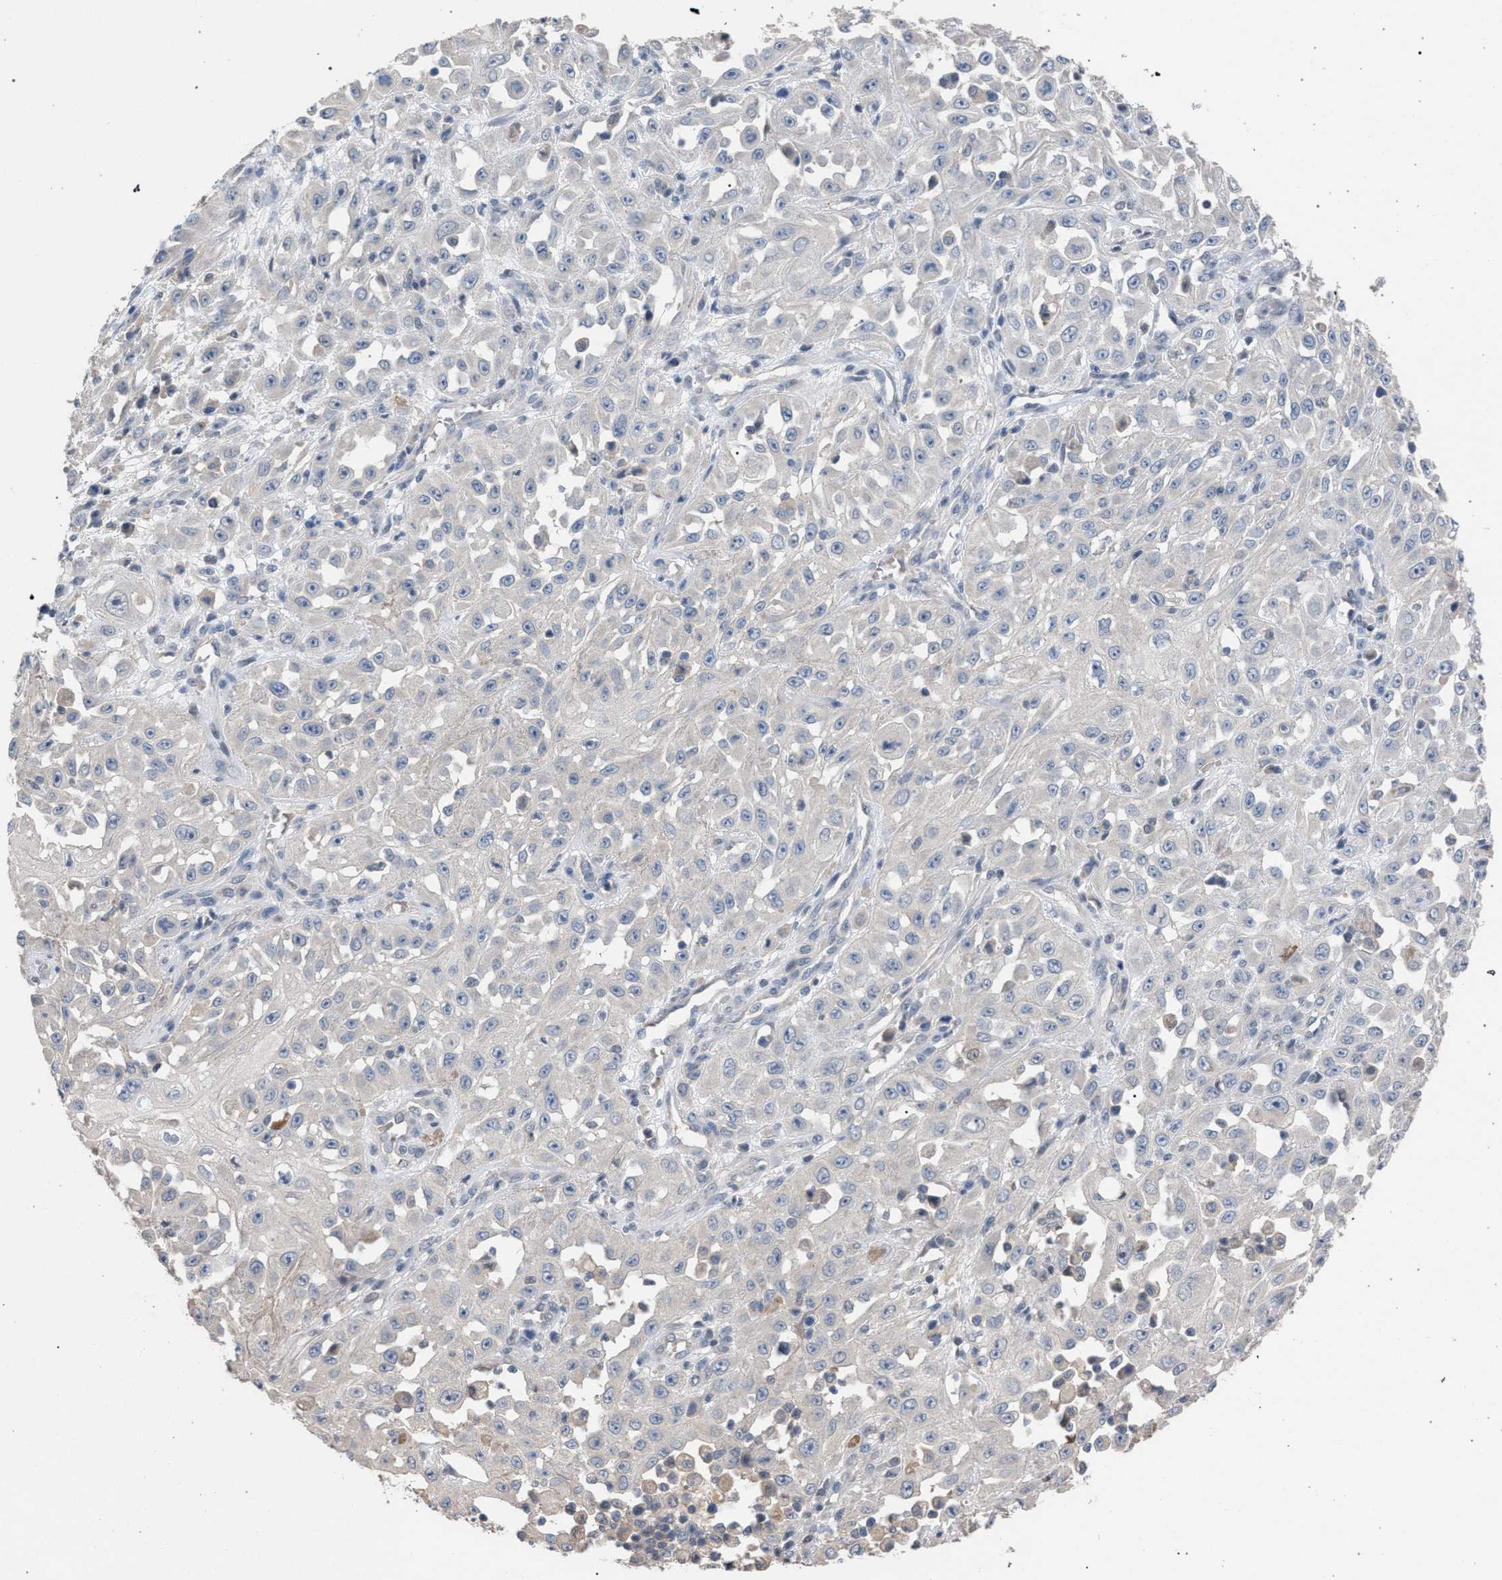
{"staining": {"intensity": "negative", "quantity": "none", "location": "none"}, "tissue": "skin cancer", "cell_type": "Tumor cells", "image_type": "cancer", "snomed": [{"axis": "morphology", "description": "Squamous cell carcinoma, NOS"}, {"axis": "morphology", "description": "Squamous cell carcinoma, metastatic, NOS"}, {"axis": "topography", "description": "Skin"}, {"axis": "topography", "description": "Lymph node"}], "caption": "This is an IHC photomicrograph of human skin cancer (metastatic squamous cell carcinoma). There is no positivity in tumor cells.", "gene": "TECPR1", "patient": {"sex": "male", "age": 75}}